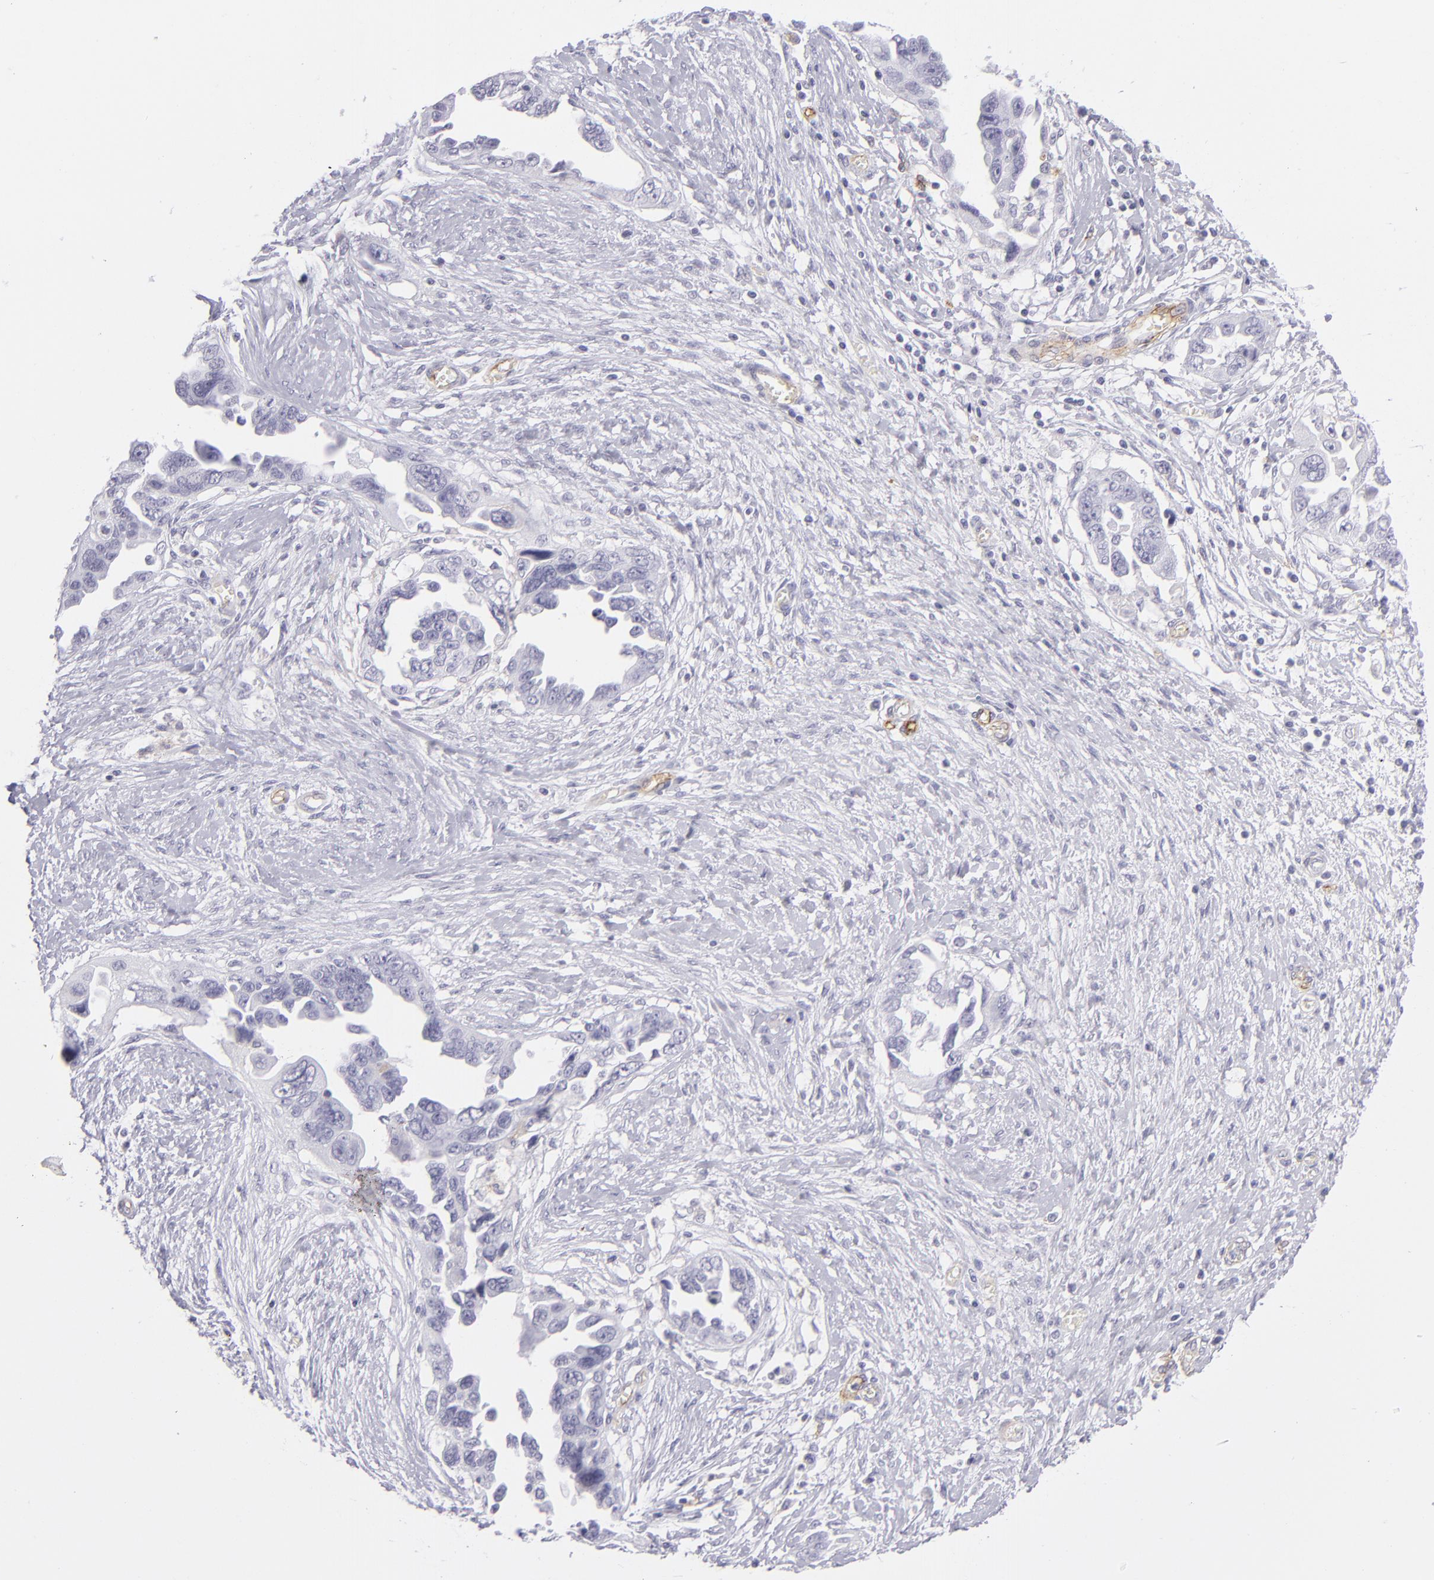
{"staining": {"intensity": "negative", "quantity": "none", "location": "none"}, "tissue": "ovarian cancer", "cell_type": "Tumor cells", "image_type": "cancer", "snomed": [{"axis": "morphology", "description": "Cystadenocarcinoma, serous, NOS"}, {"axis": "topography", "description": "Ovary"}], "caption": "IHC of human serous cystadenocarcinoma (ovarian) displays no staining in tumor cells.", "gene": "THBD", "patient": {"sex": "female", "age": 63}}